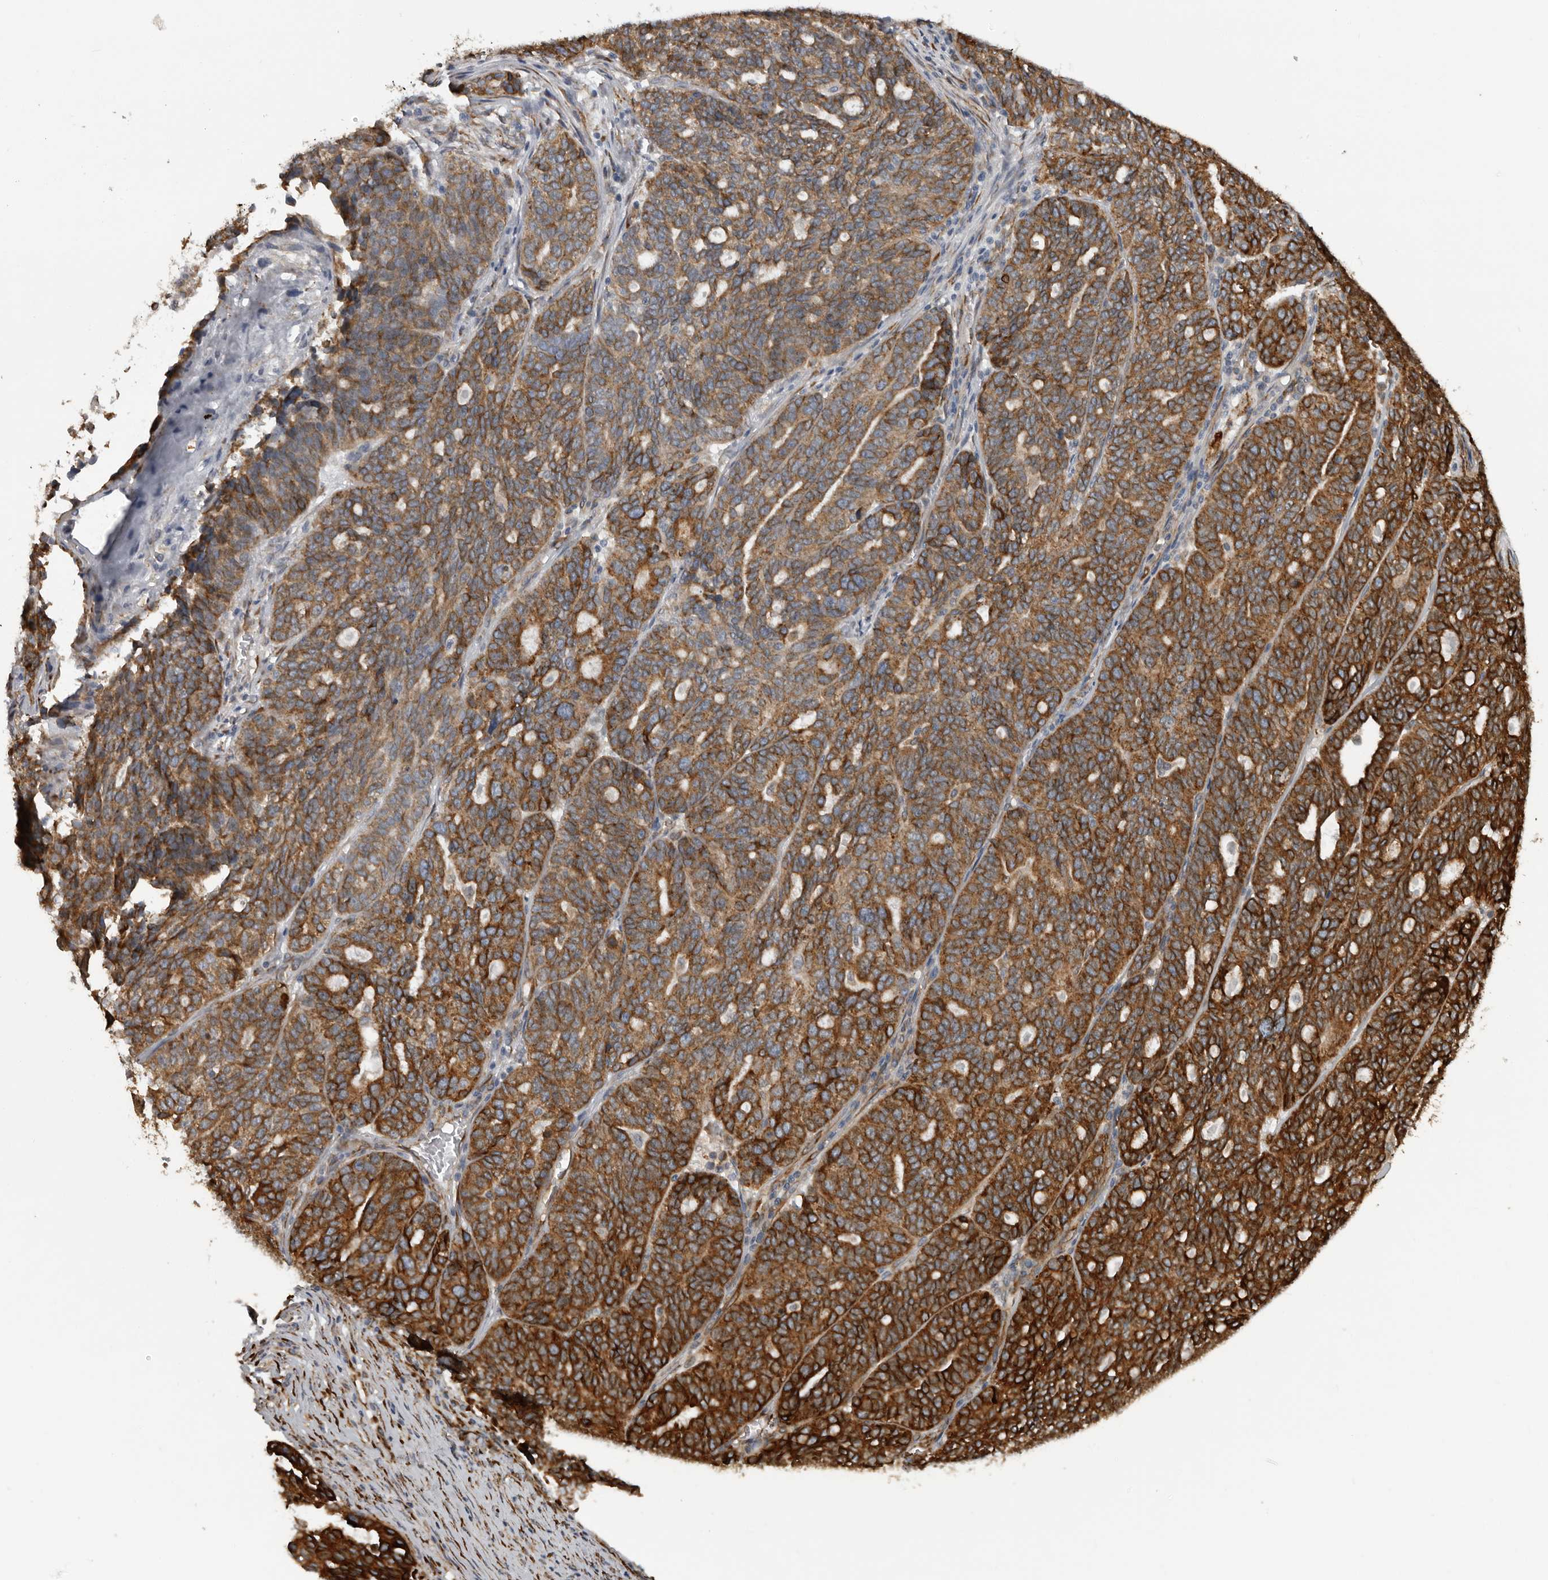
{"staining": {"intensity": "strong", "quantity": ">75%", "location": "cytoplasmic/membranous"}, "tissue": "ovarian cancer", "cell_type": "Tumor cells", "image_type": "cancer", "snomed": [{"axis": "morphology", "description": "Cystadenocarcinoma, serous, NOS"}, {"axis": "topography", "description": "Ovary"}], "caption": "Human ovarian serous cystadenocarcinoma stained with a protein marker demonstrates strong staining in tumor cells.", "gene": "CEP350", "patient": {"sex": "female", "age": 59}}